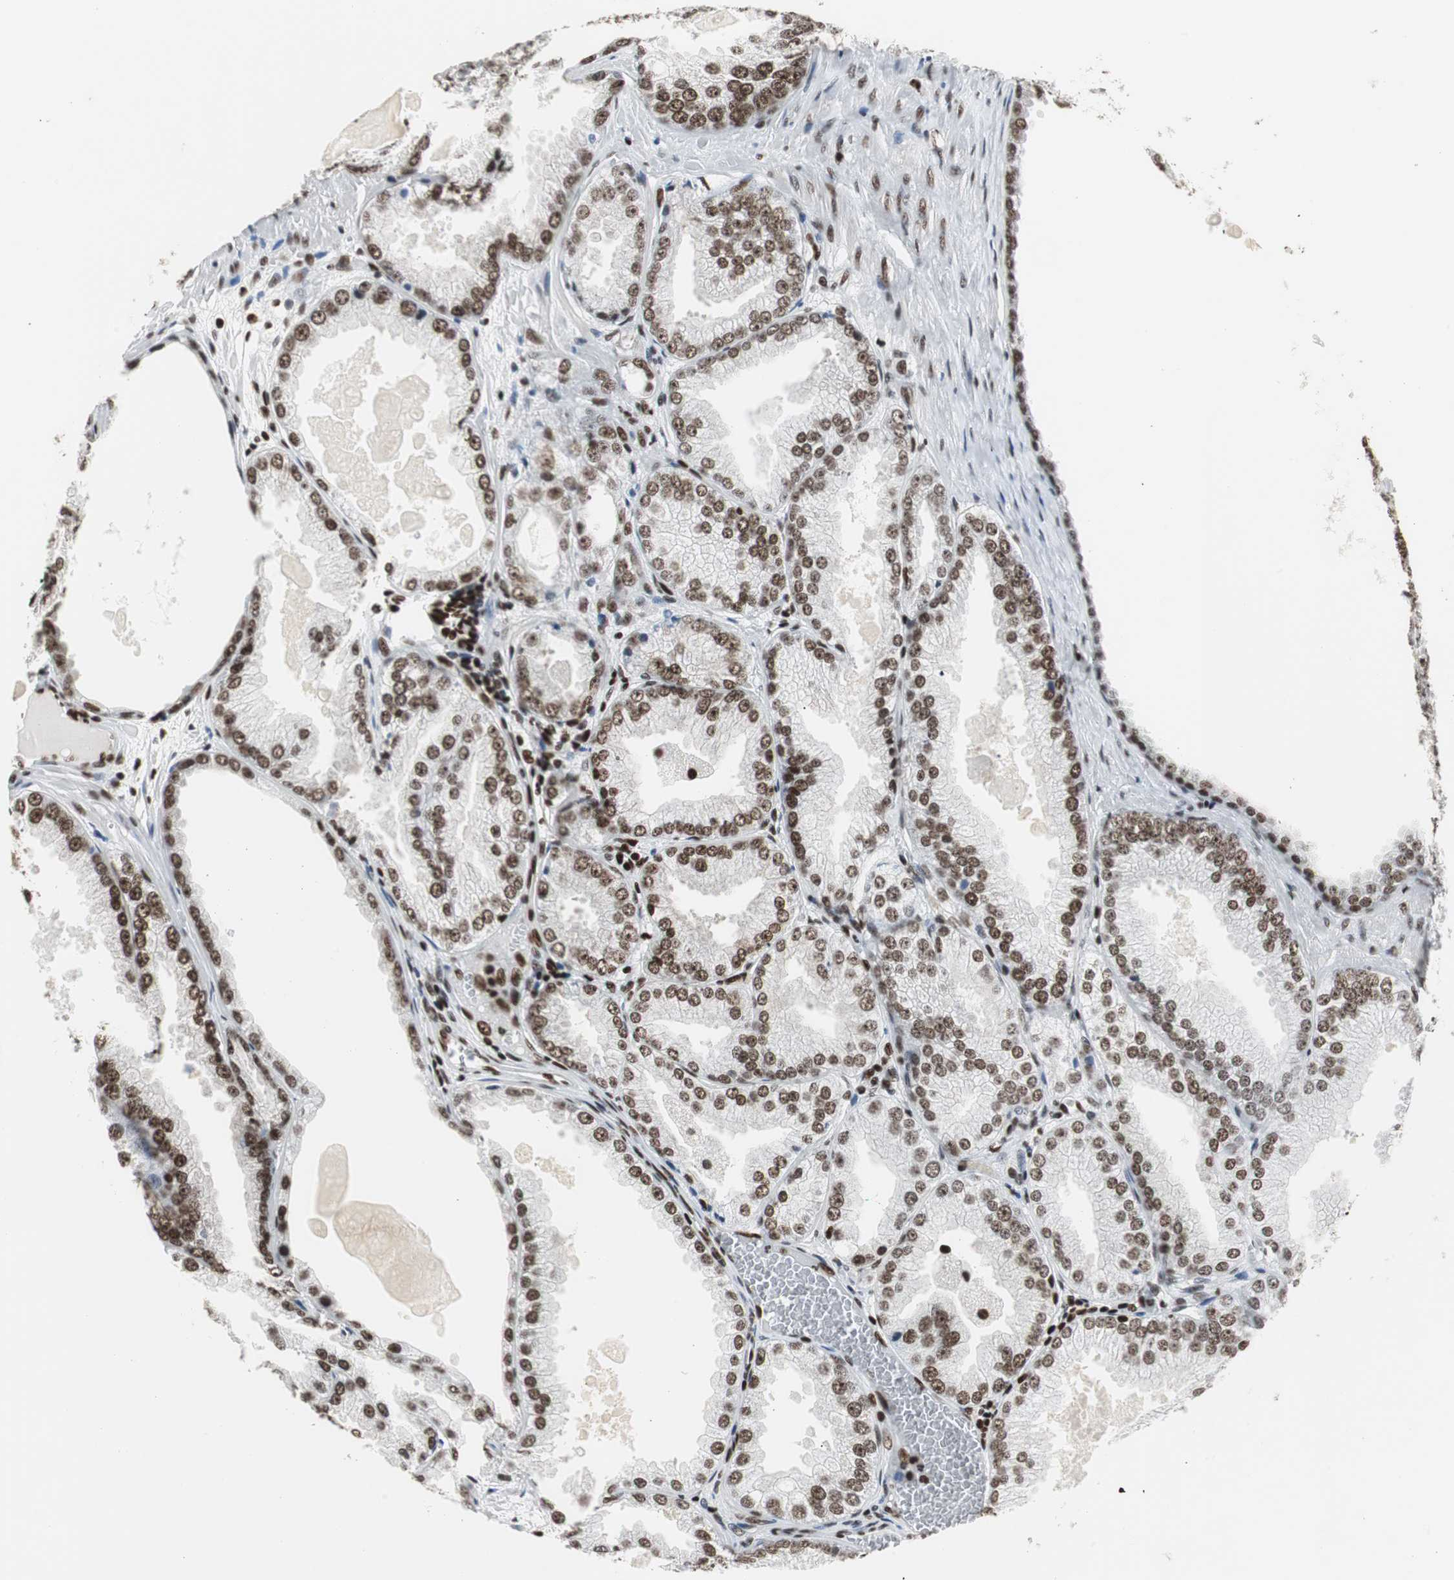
{"staining": {"intensity": "moderate", "quantity": ">75%", "location": "nuclear"}, "tissue": "prostate cancer", "cell_type": "Tumor cells", "image_type": "cancer", "snomed": [{"axis": "morphology", "description": "Adenocarcinoma, High grade"}, {"axis": "topography", "description": "Prostate"}], "caption": "Immunohistochemistry image of neoplastic tissue: human prostate adenocarcinoma (high-grade) stained using immunohistochemistry (IHC) reveals medium levels of moderate protein expression localized specifically in the nuclear of tumor cells, appearing as a nuclear brown color.", "gene": "MTA2", "patient": {"sex": "male", "age": 61}}